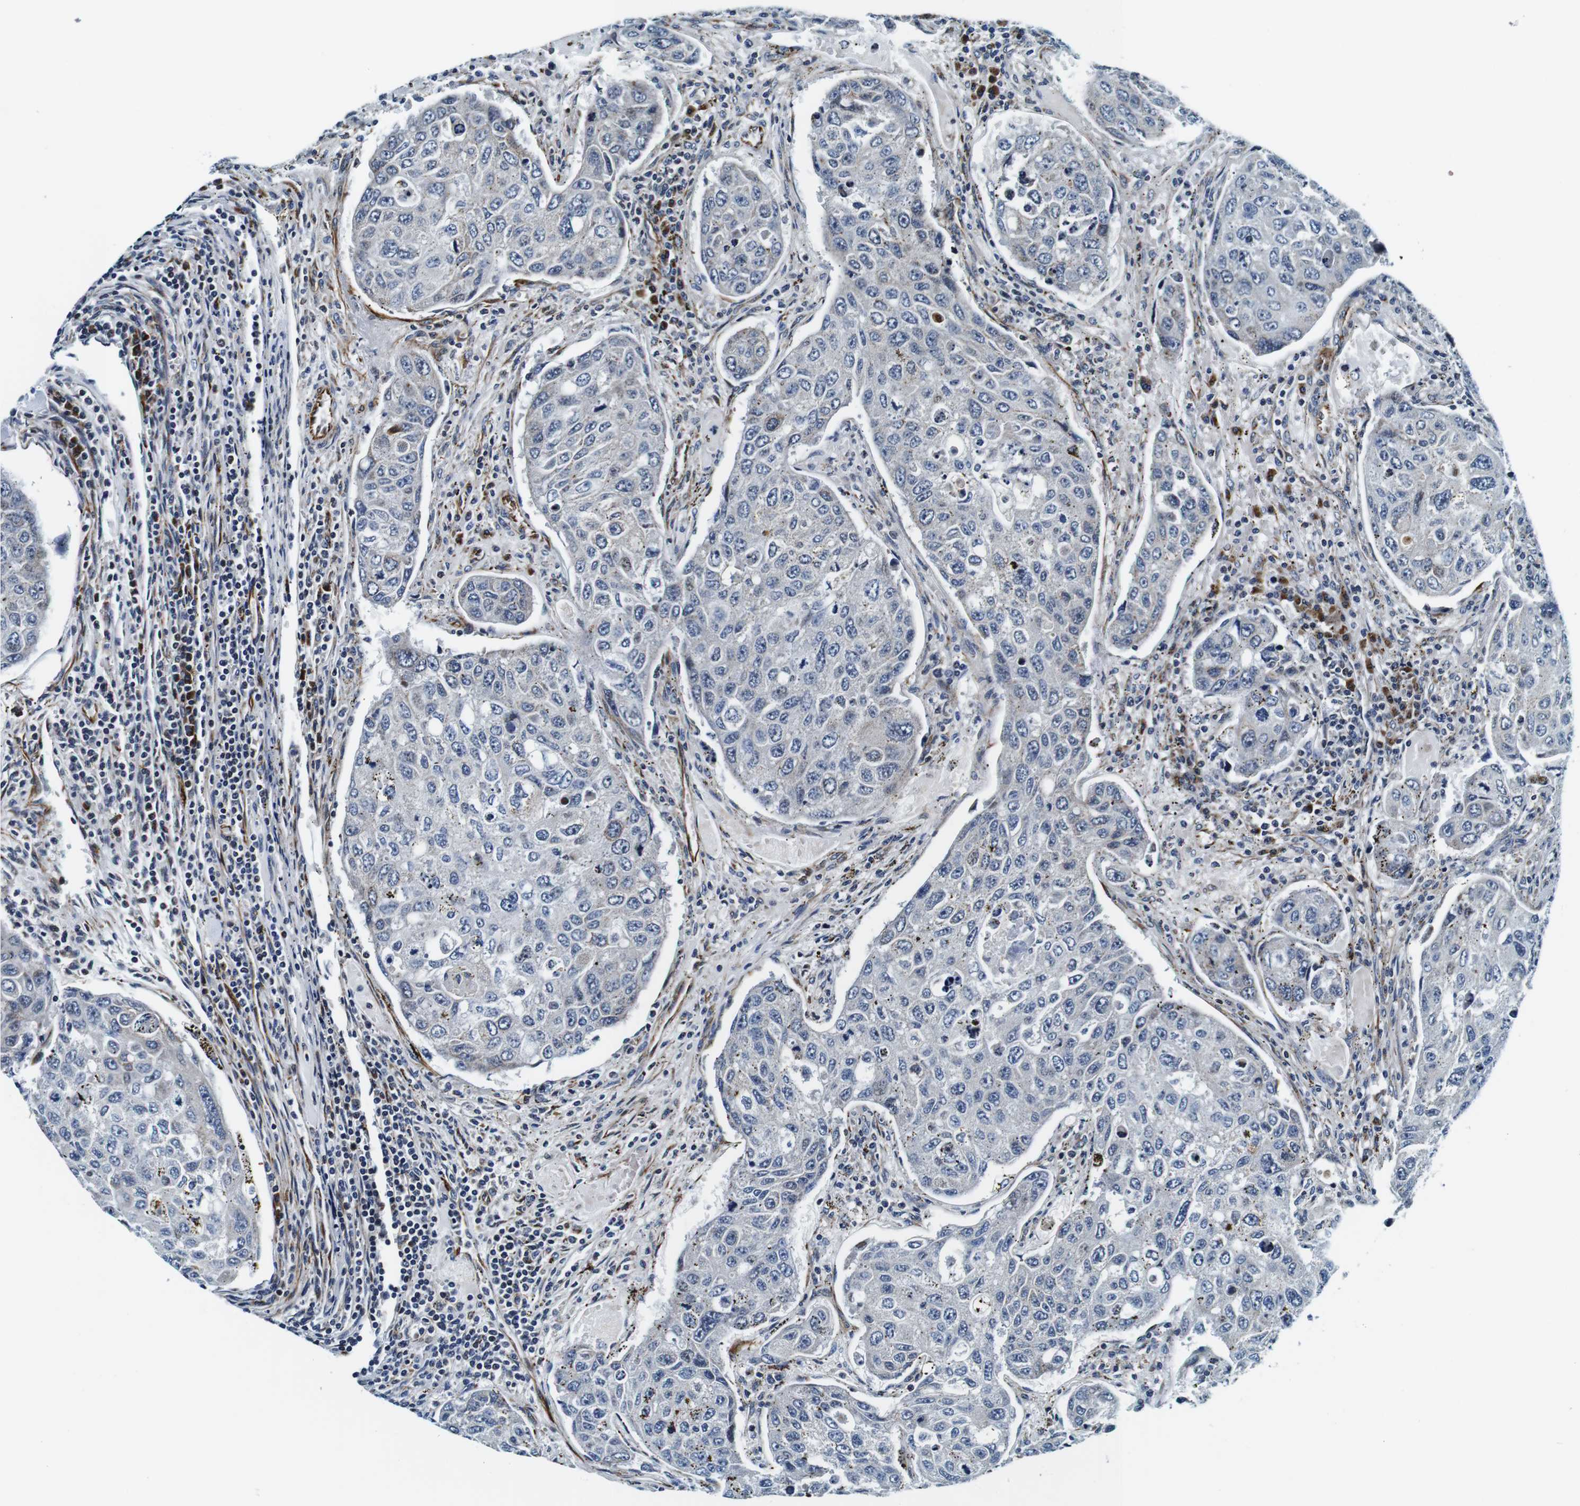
{"staining": {"intensity": "negative", "quantity": "none", "location": "none"}, "tissue": "urothelial cancer", "cell_type": "Tumor cells", "image_type": "cancer", "snomed": [{"axis": "morphology", "description": "Urothelial carcinoma, High grade"}, {"axis": "topography", "description": "Lymph node"}, {"axis": "topography", "description": "Urinary bladder"}], "caption": "This is an immunohistochemistry image of urothelial cancer. There is no staining in tumor cells.", "gene": "FAR2", "patient": {"sex": "male", "age": 51}}